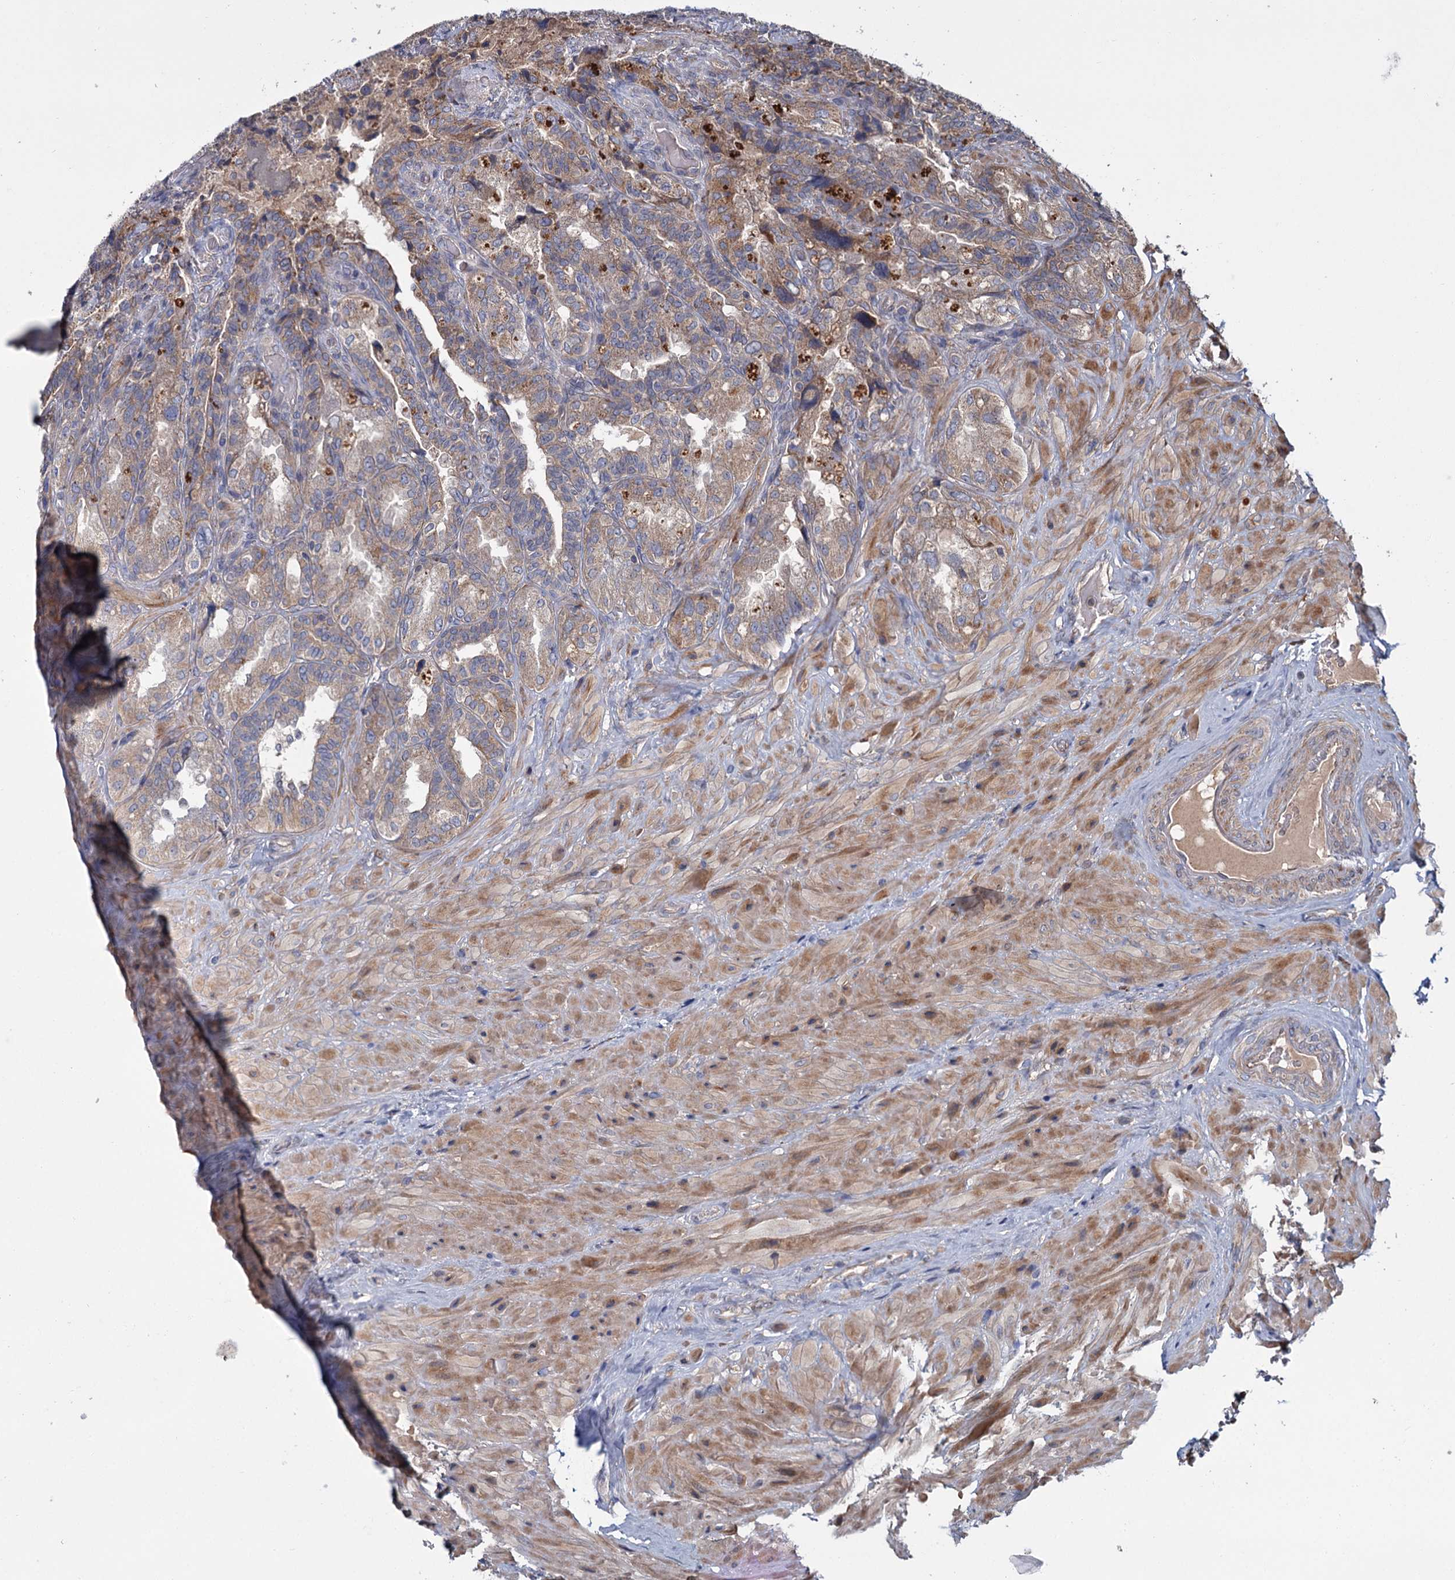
{"staining": {"intensity": "moderate", "quantity": ">75%", "location": "cytoplasmic/membranous"}, "tissue": "seminal vesicle", "cell_type": "Glandular cells", "image_type": "normal", "snomed": [{"axis": "morphology", "description": "Normal tissue, NOS"}, {"axis": "topography", "description": "Prostate and seminal vesicle, NOS"}, {"axis": "topography", "description": "Prostate"}, {"axis": "topography", "description": "Seminal veicle"}], "caption": "Immunohistochemical staining of unremarkable seminal vesicle exhibits >75% levels of moderate cytoplasmic/membranous protein staining in approximately >75% of glandular cells. Nuclei are stained in blue.", "gene": "MTRR", "patient": {"sex": "male", "age": 67}}